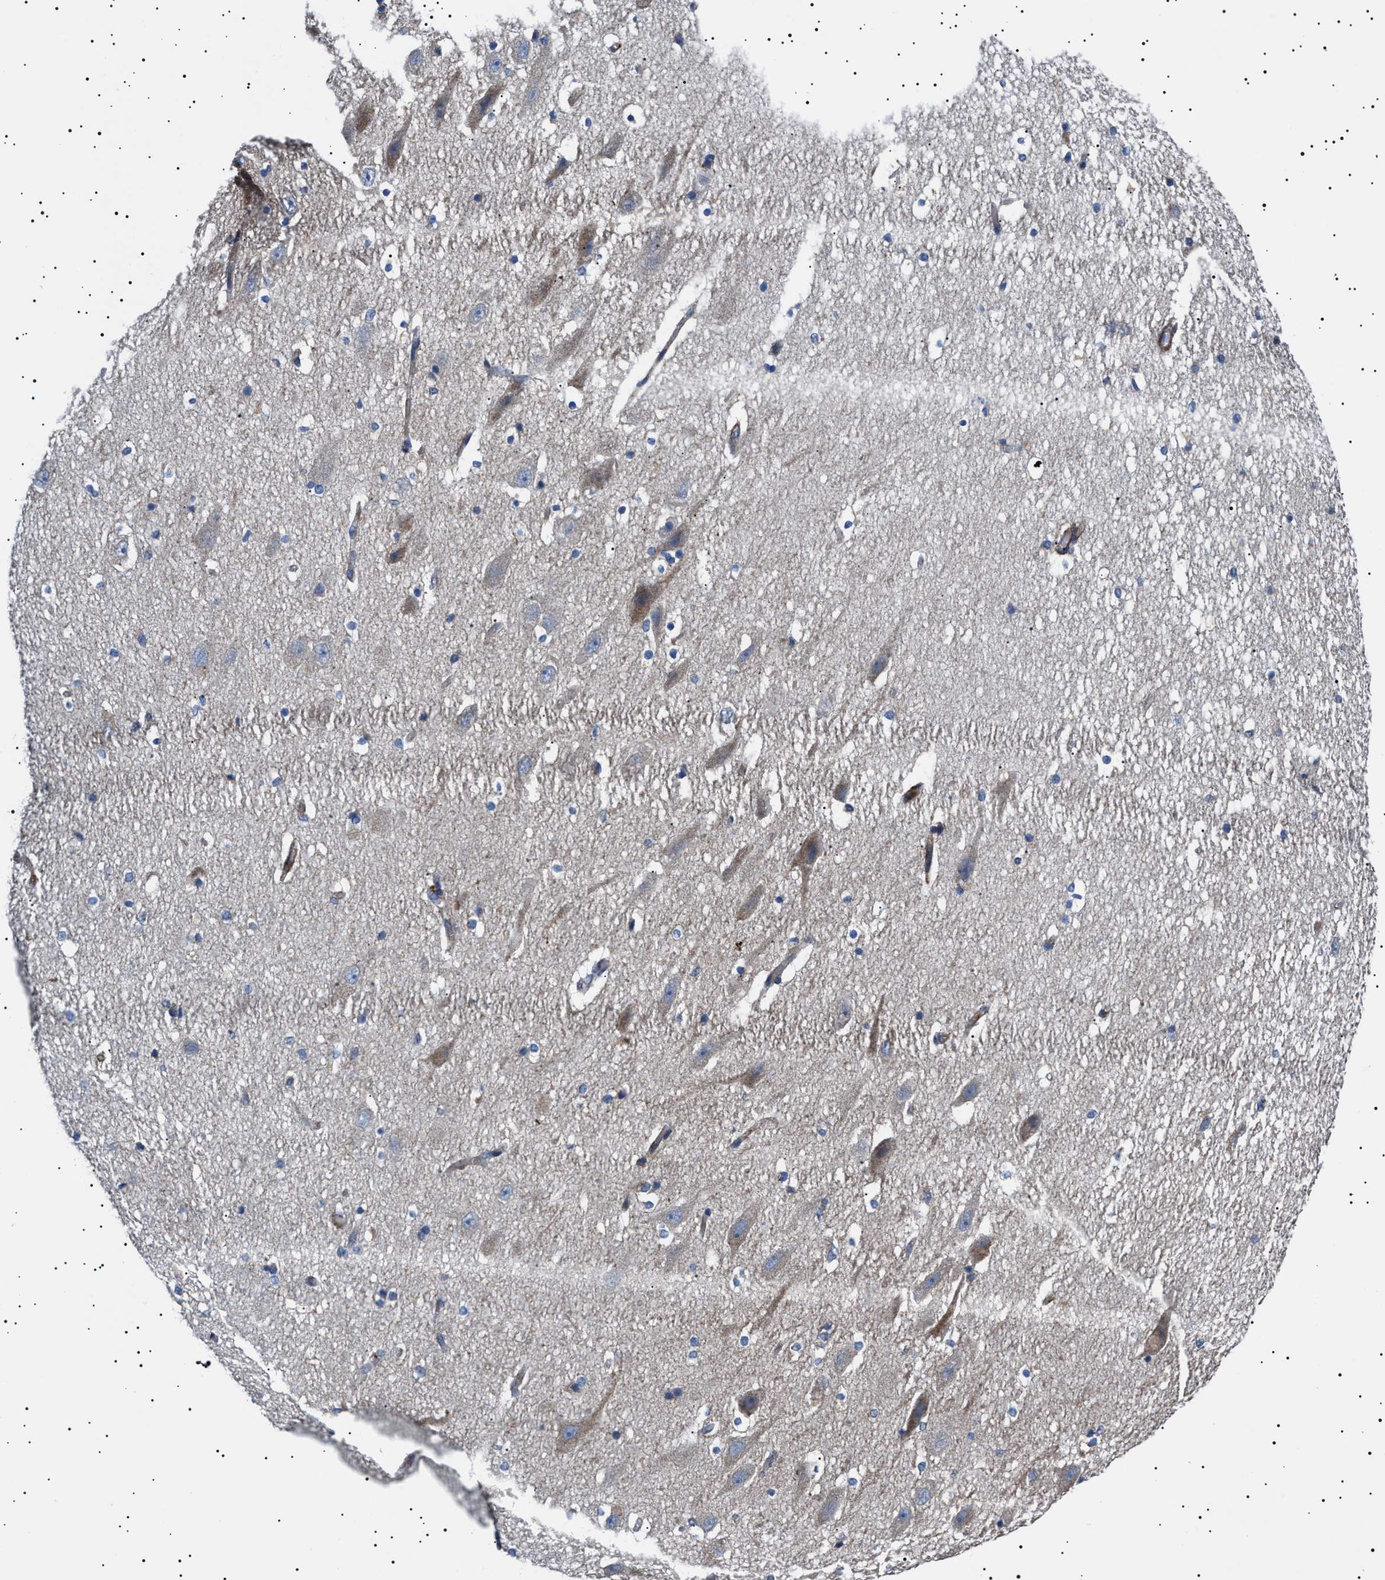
{"staining": {"intensity": "negative", "quantity": "none", "location": "none"}, "tissue": "hippocampus", "cell_type": "Glial cells", "image_type": "normal", "snomed": [{"axis": "morphology", "description": "Normal tissue, NOS"}, {"axis": "topography", "description": "Hippocampus"}], "caption": "Immunohistochemistry (IHC) photomicrograph of unremarkable hippocampus: human hippocampus stained with DAB reveals no significant protein staining in glial cells.", "gene": "NEU1", "patient": {"sex": "female", "age": 19}}